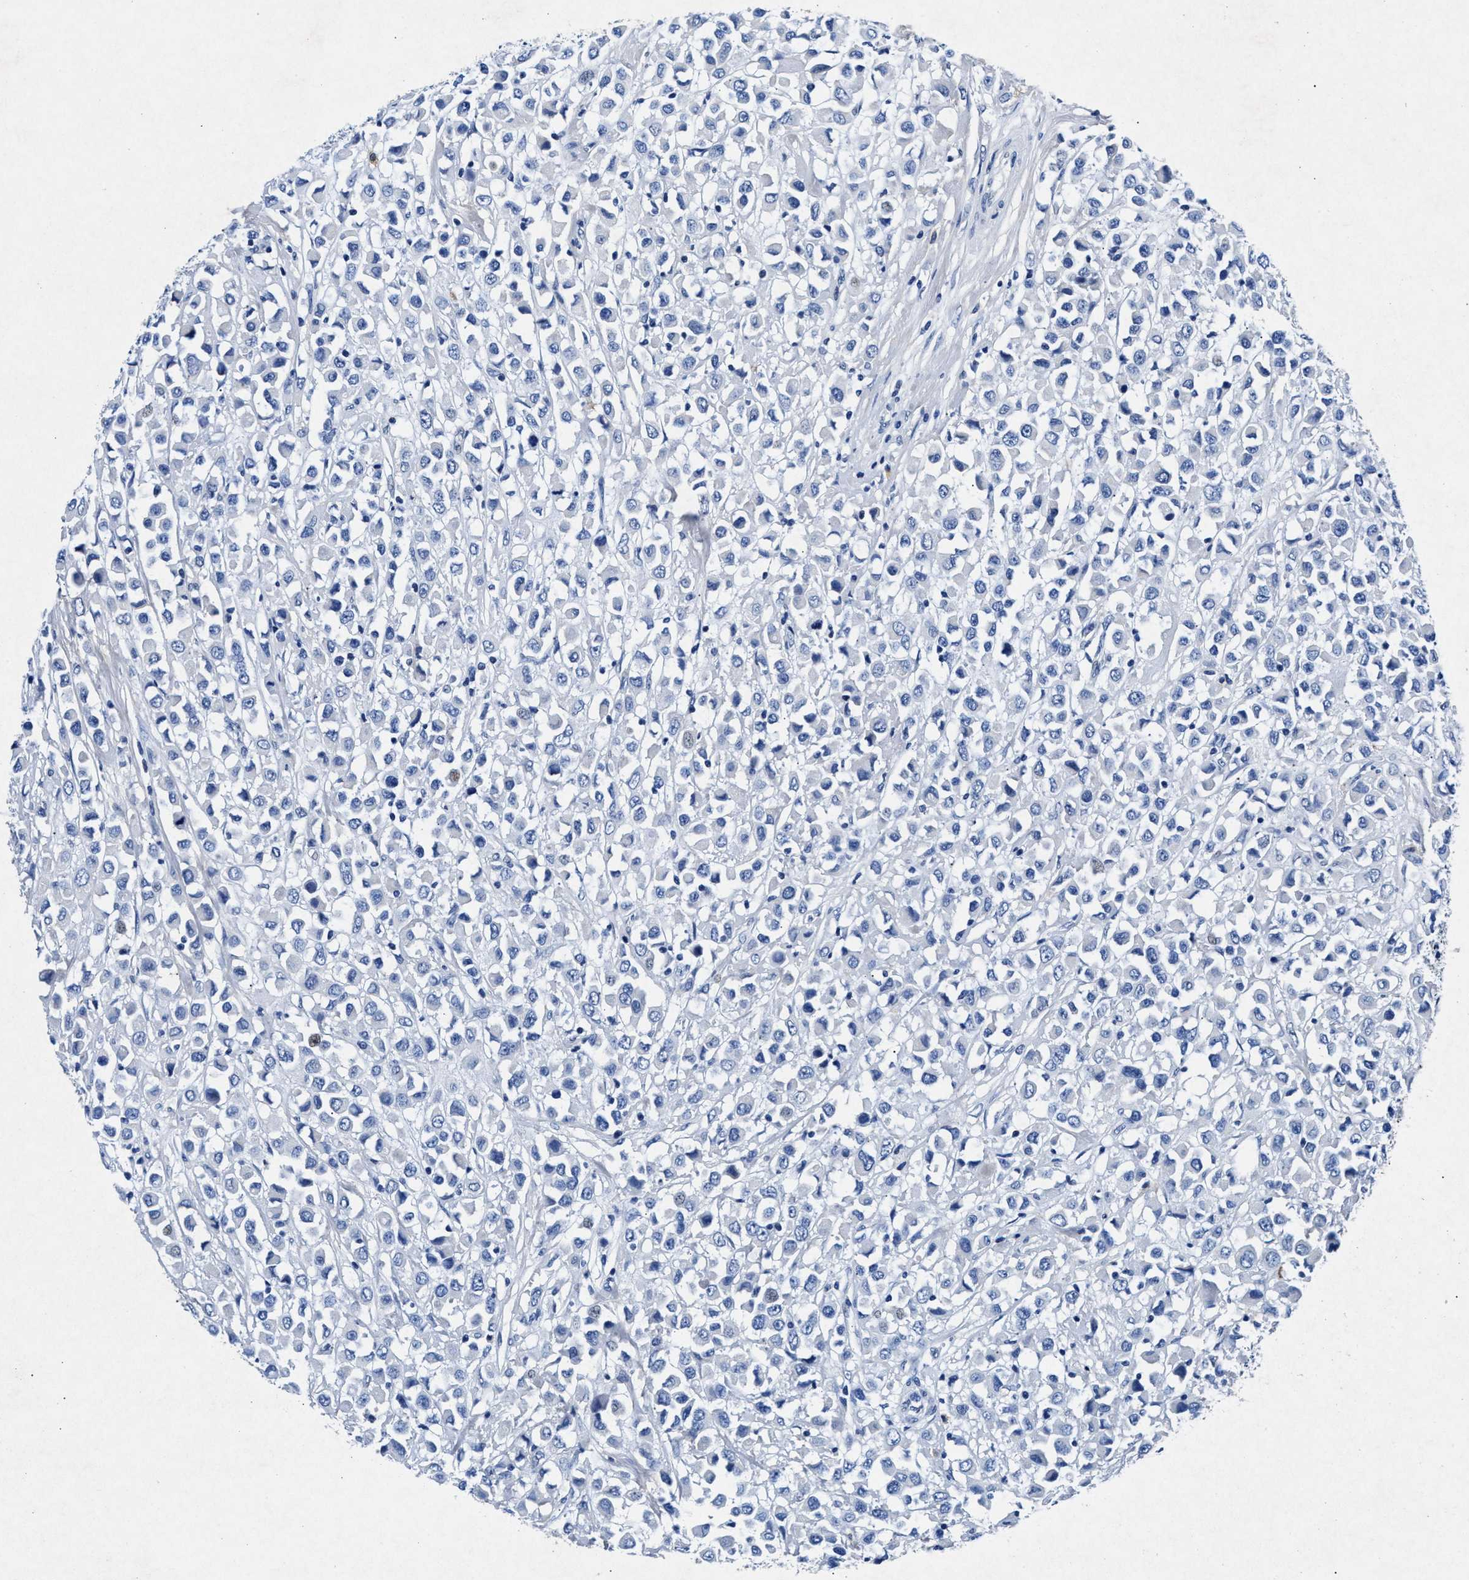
{"staining": {"intensity": "negative", "quantity": "none", "location": "none"}, "tissue": "breast cancer", "cell_type": "Tumor cells", "image_type": "cancer", "snomed": [{"axis": "morphology", "description": "Duct carcinoma"}, {"axis": "topography", "description": "Breast"}], "caption": "Protein analysis of invasive ductal carcinoma (breast) demonstrates no significant expression in tumor cells.", "gene": "MAP6", "patient": {"sex": "female", "age": 61}}